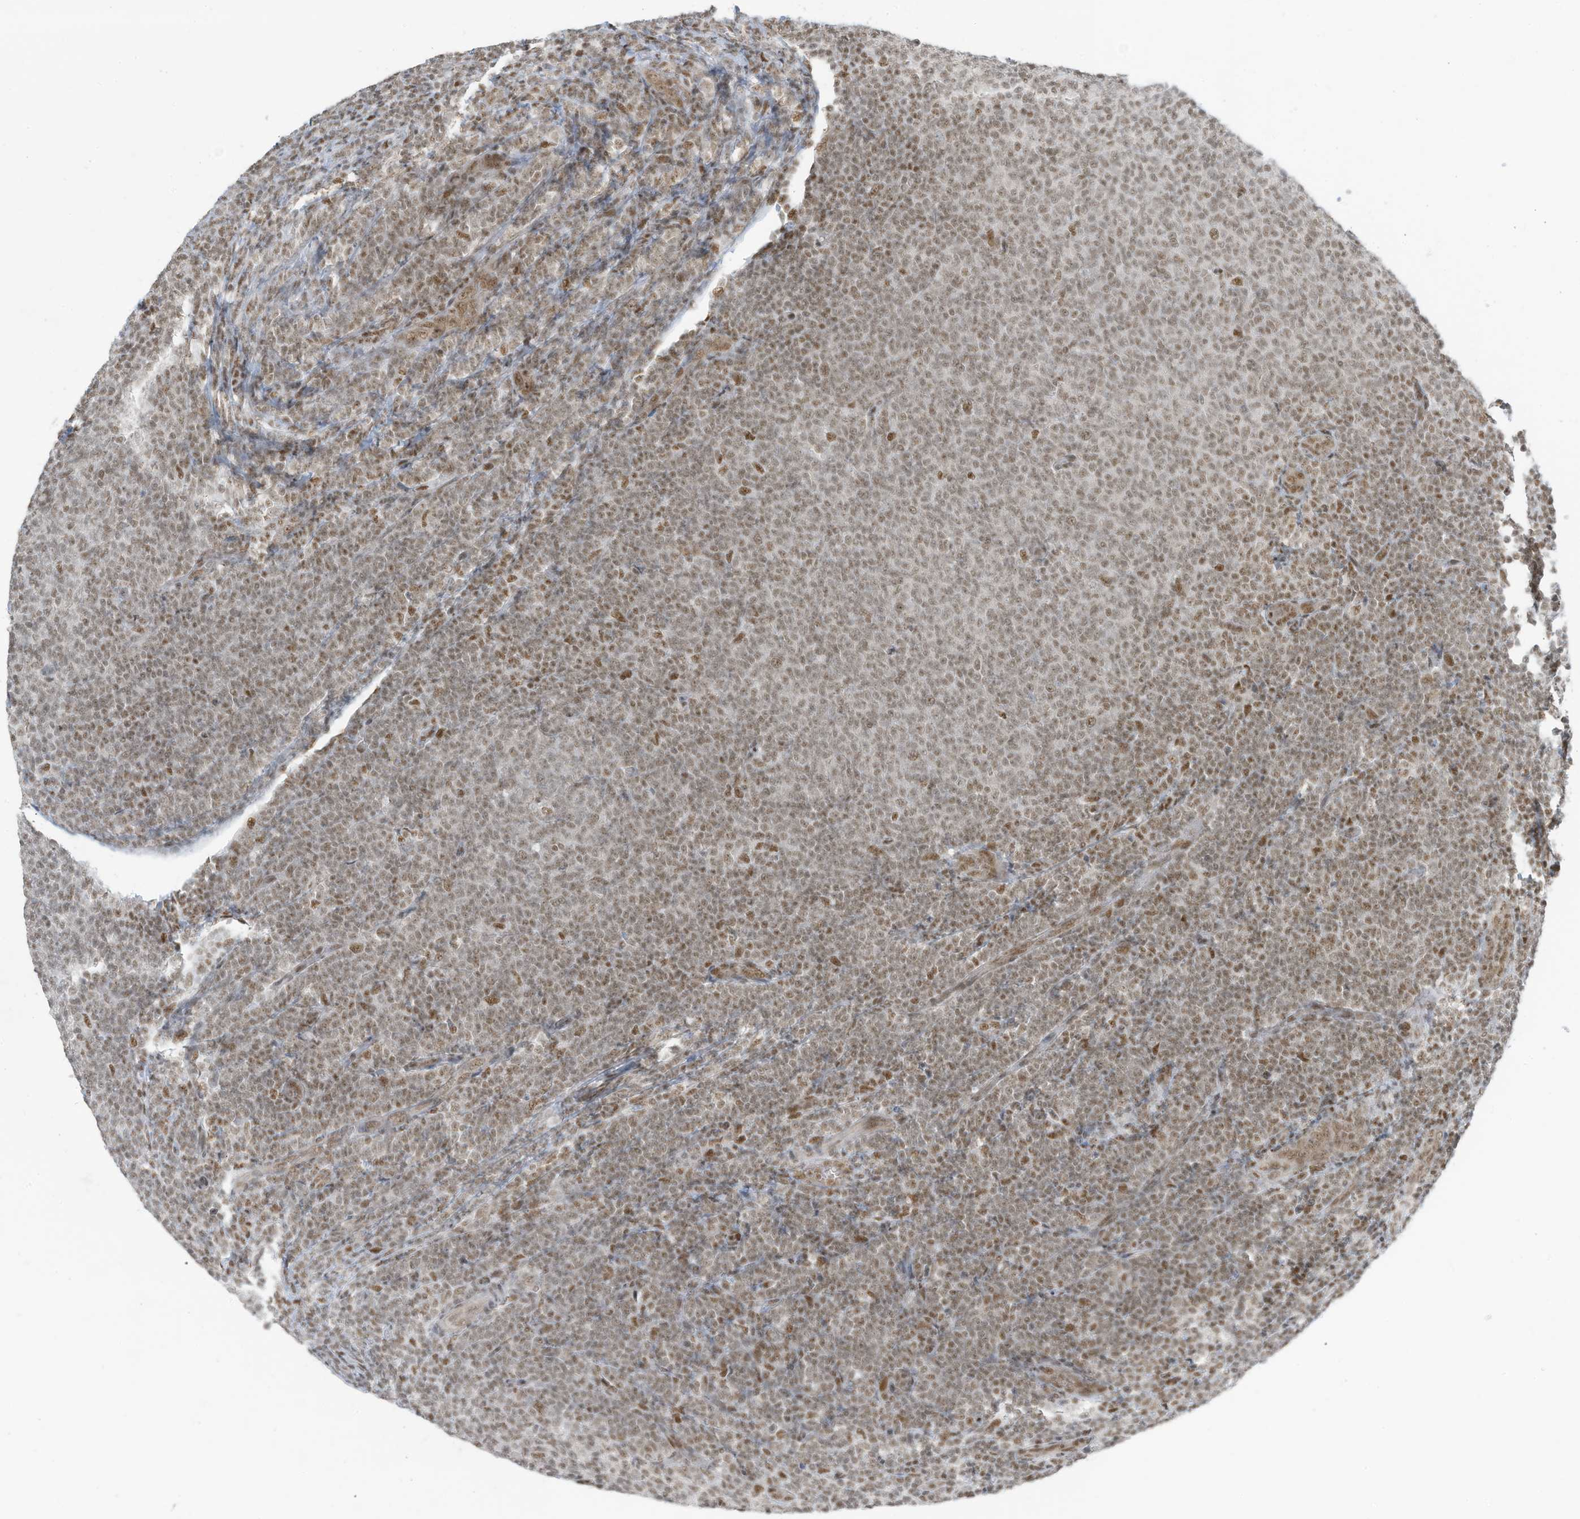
{"staining": {"intensity": "moderate", "quantity": ">75%", "location": "nuclear"}, "tissue": "lymphoma", "cell_type": "Tumor cells", "image_type": "cancer", "snomed": [{"axis": "morphology", "description": "Malignant lymphoma, non-Hodgkin's type, Low grade"}, {"axis": "topography", "description": "Lymph node"}], "caption": "DAB (3,3'-diaminobenzidine) immunohistochemical staining of lymphoma demonstrates moderate nuclear protein positivity in approximately >75% of tumor cells.", "gene": "DBR1", "patient": {"sex": "male", "age": 66}}